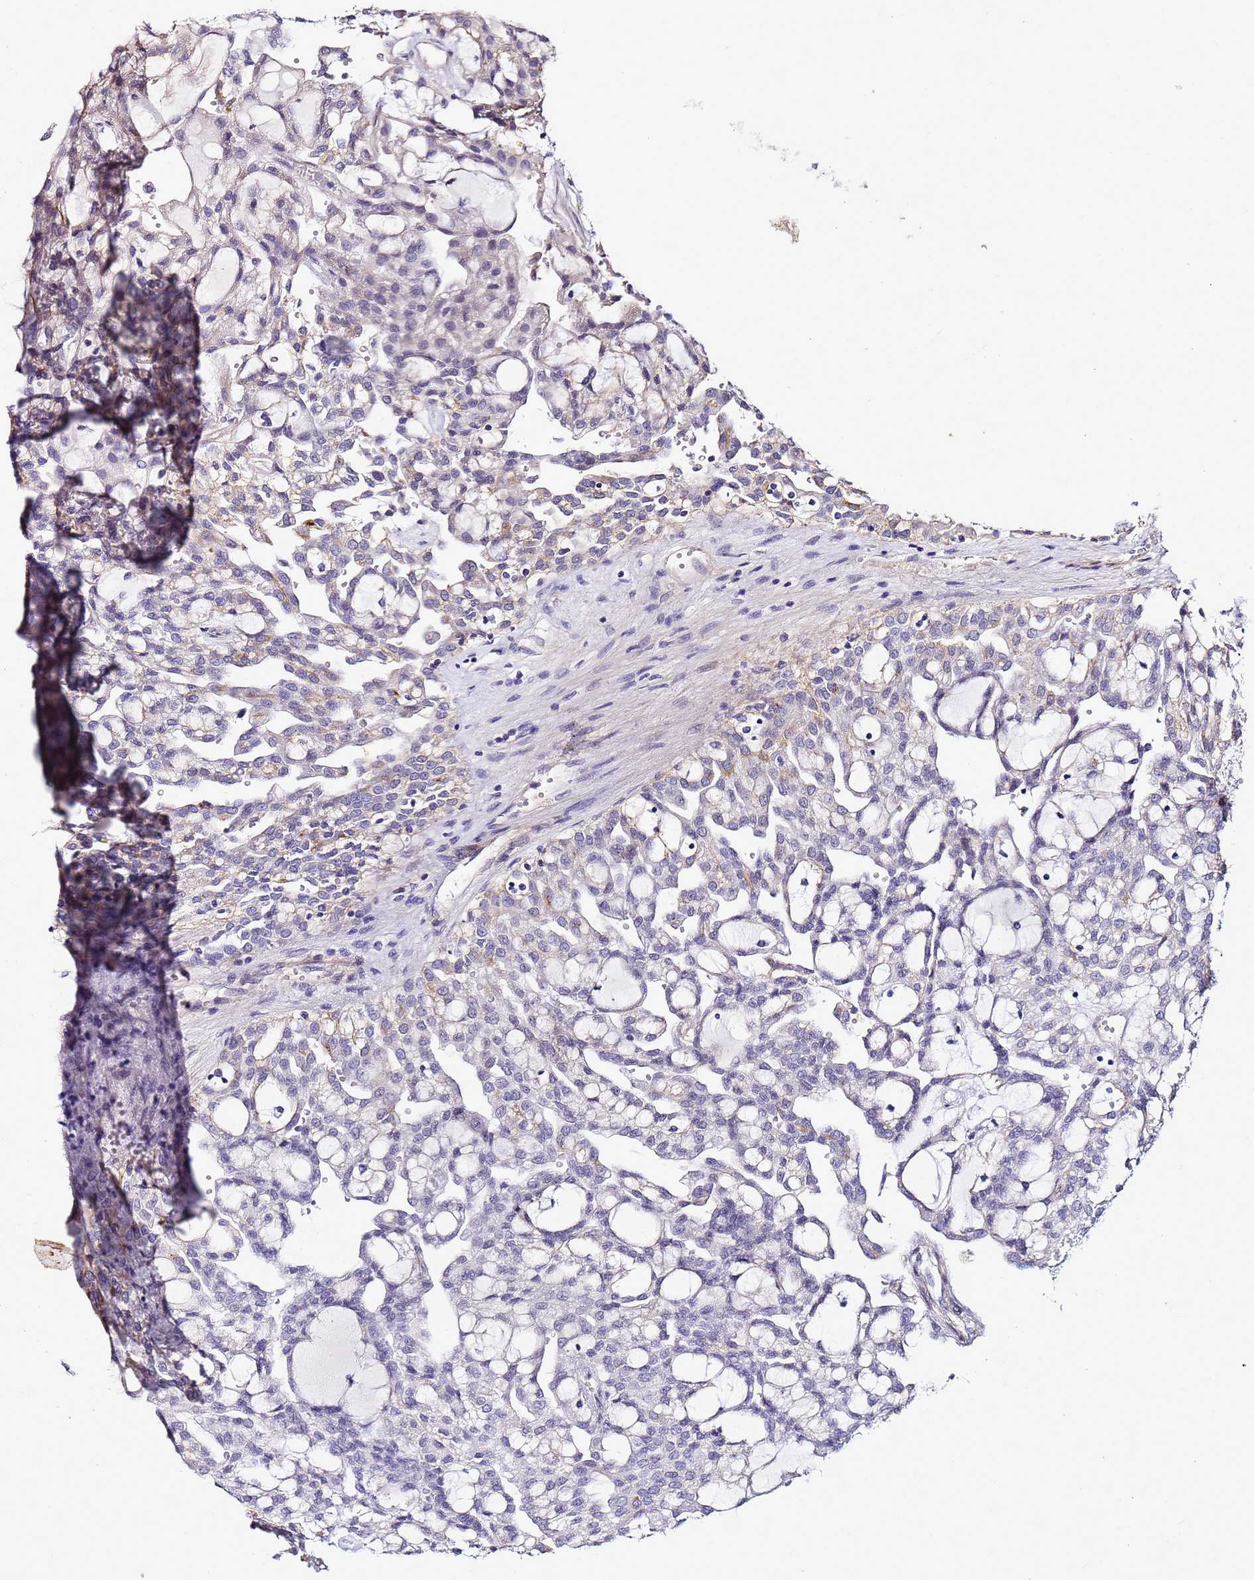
{"staining": {"intensity": "weak", "quantity": "<25%", "location": "cytoplasmic/membranous"}, "tissue": "renal cancer", "cell_type": "Tumor cells", "image_type": "cancer", "snomed": [{"axis": "morphology", "description": "Adenocarcinoma, NOS"}, {"axis": "topography", "description": "Kidney"}], "caption": "The image shows no significant expression in tumor cells of adenocarcinoma (renal). Brightfield microscopy of immunohistochemistry stained with DAB (3,3'-diaminobenzidine) (brown) and hematoxylin (blue), captured at high magnification.", "gene": "FAM166B", "patient": {"sex": "male", "age": 63}}